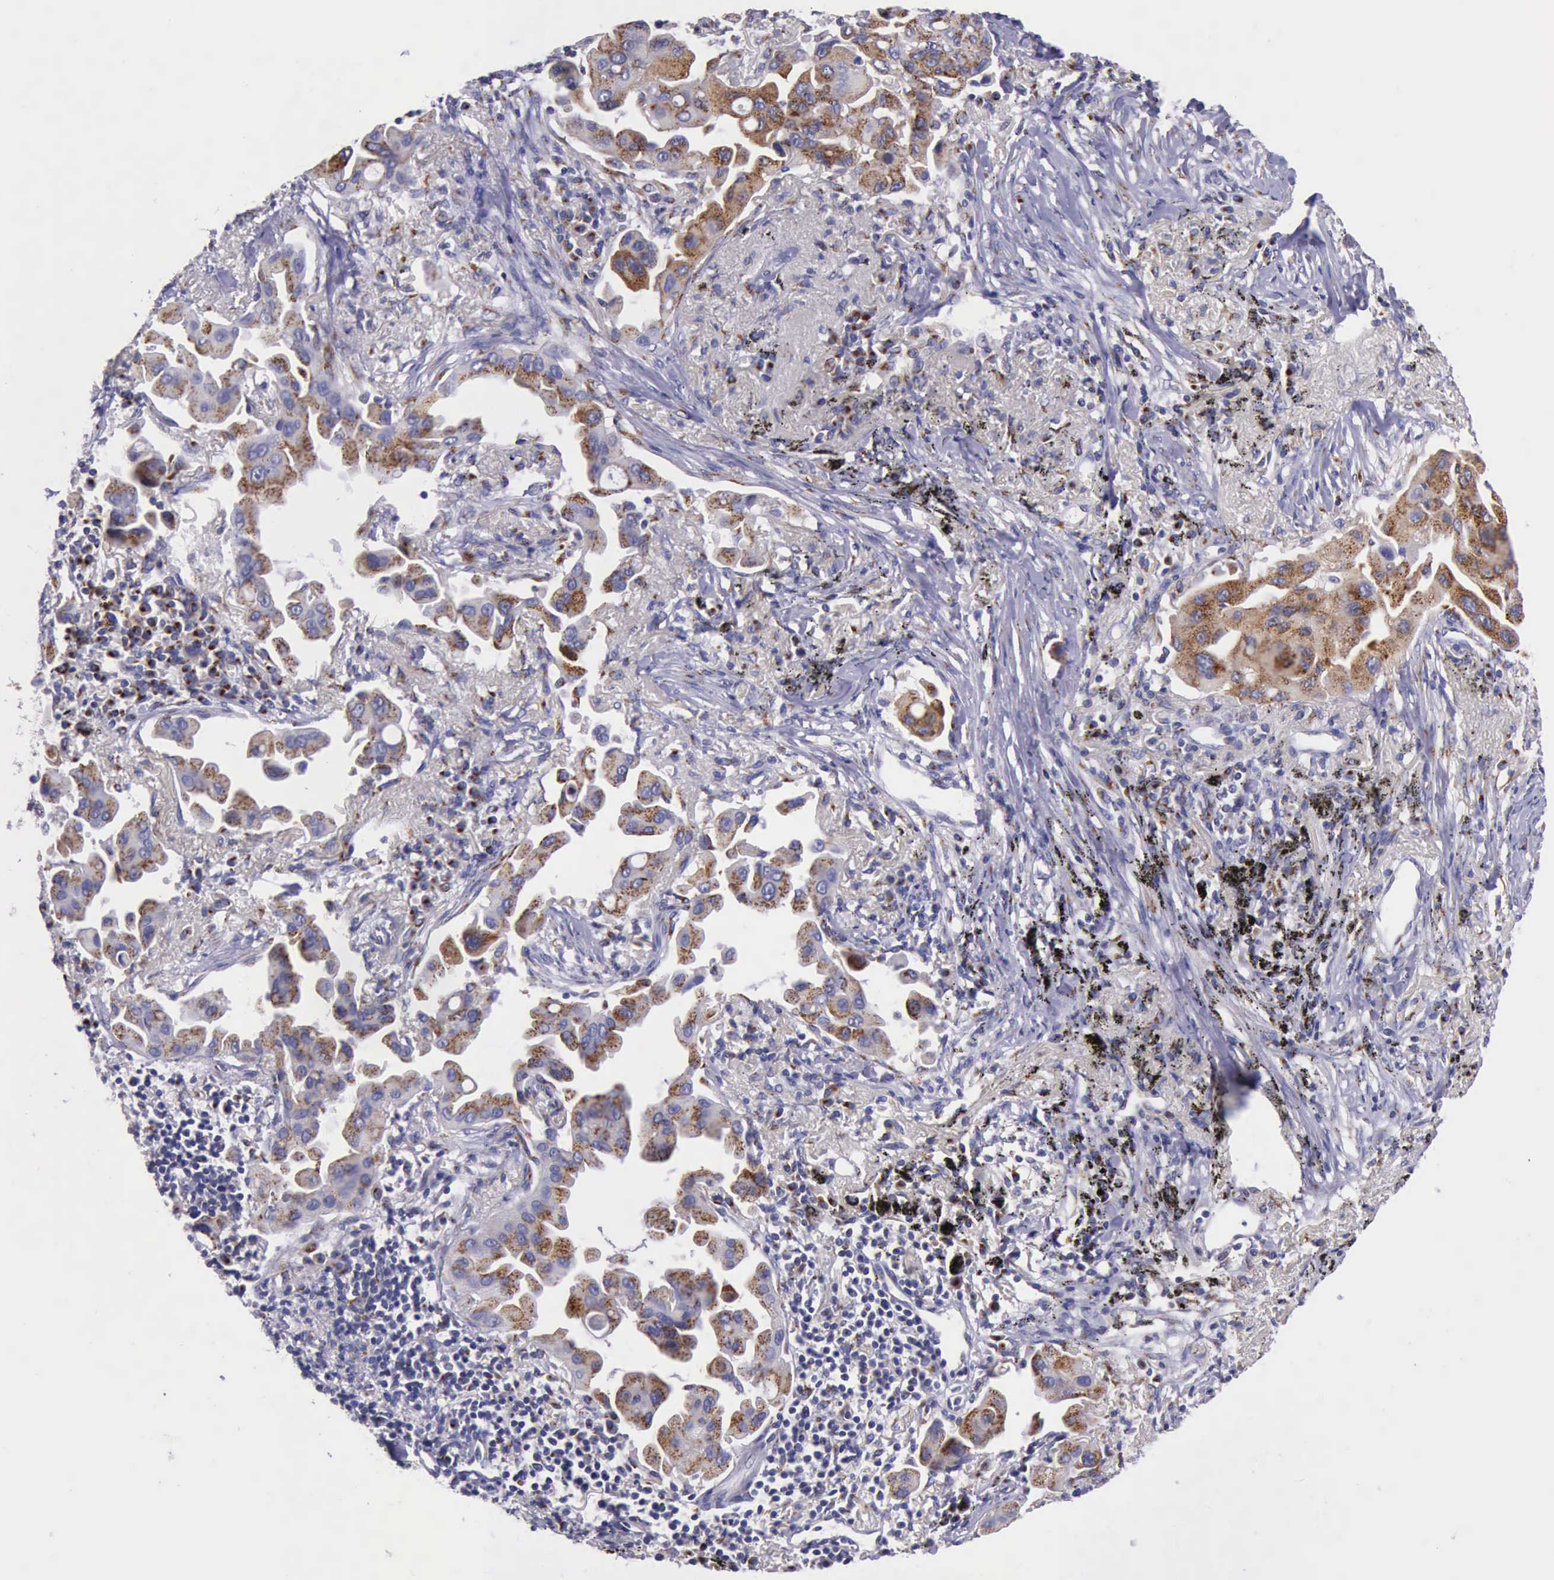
{"staining": {"intensity": "strong", "quantity": ">75%", "location": "cytoplasmic/membranous"}, "tissue": "lung cancer", "cell_type": "Tumor cells", "image_type": "cancer", "snomed": [{"axis": "morphology", "description": "Adenocarcinoma, NOS"}, {"axis": "topography", "description": "Lung"}], "caption": "The micrograph demonstrates a brown stain indicating the presence of a protein in the cytoplasmic/membranous of tumor cells in lung adenocarcinoma.", "gene": "GOLGA5", "patient": {"sex": "male", "age": 68}}